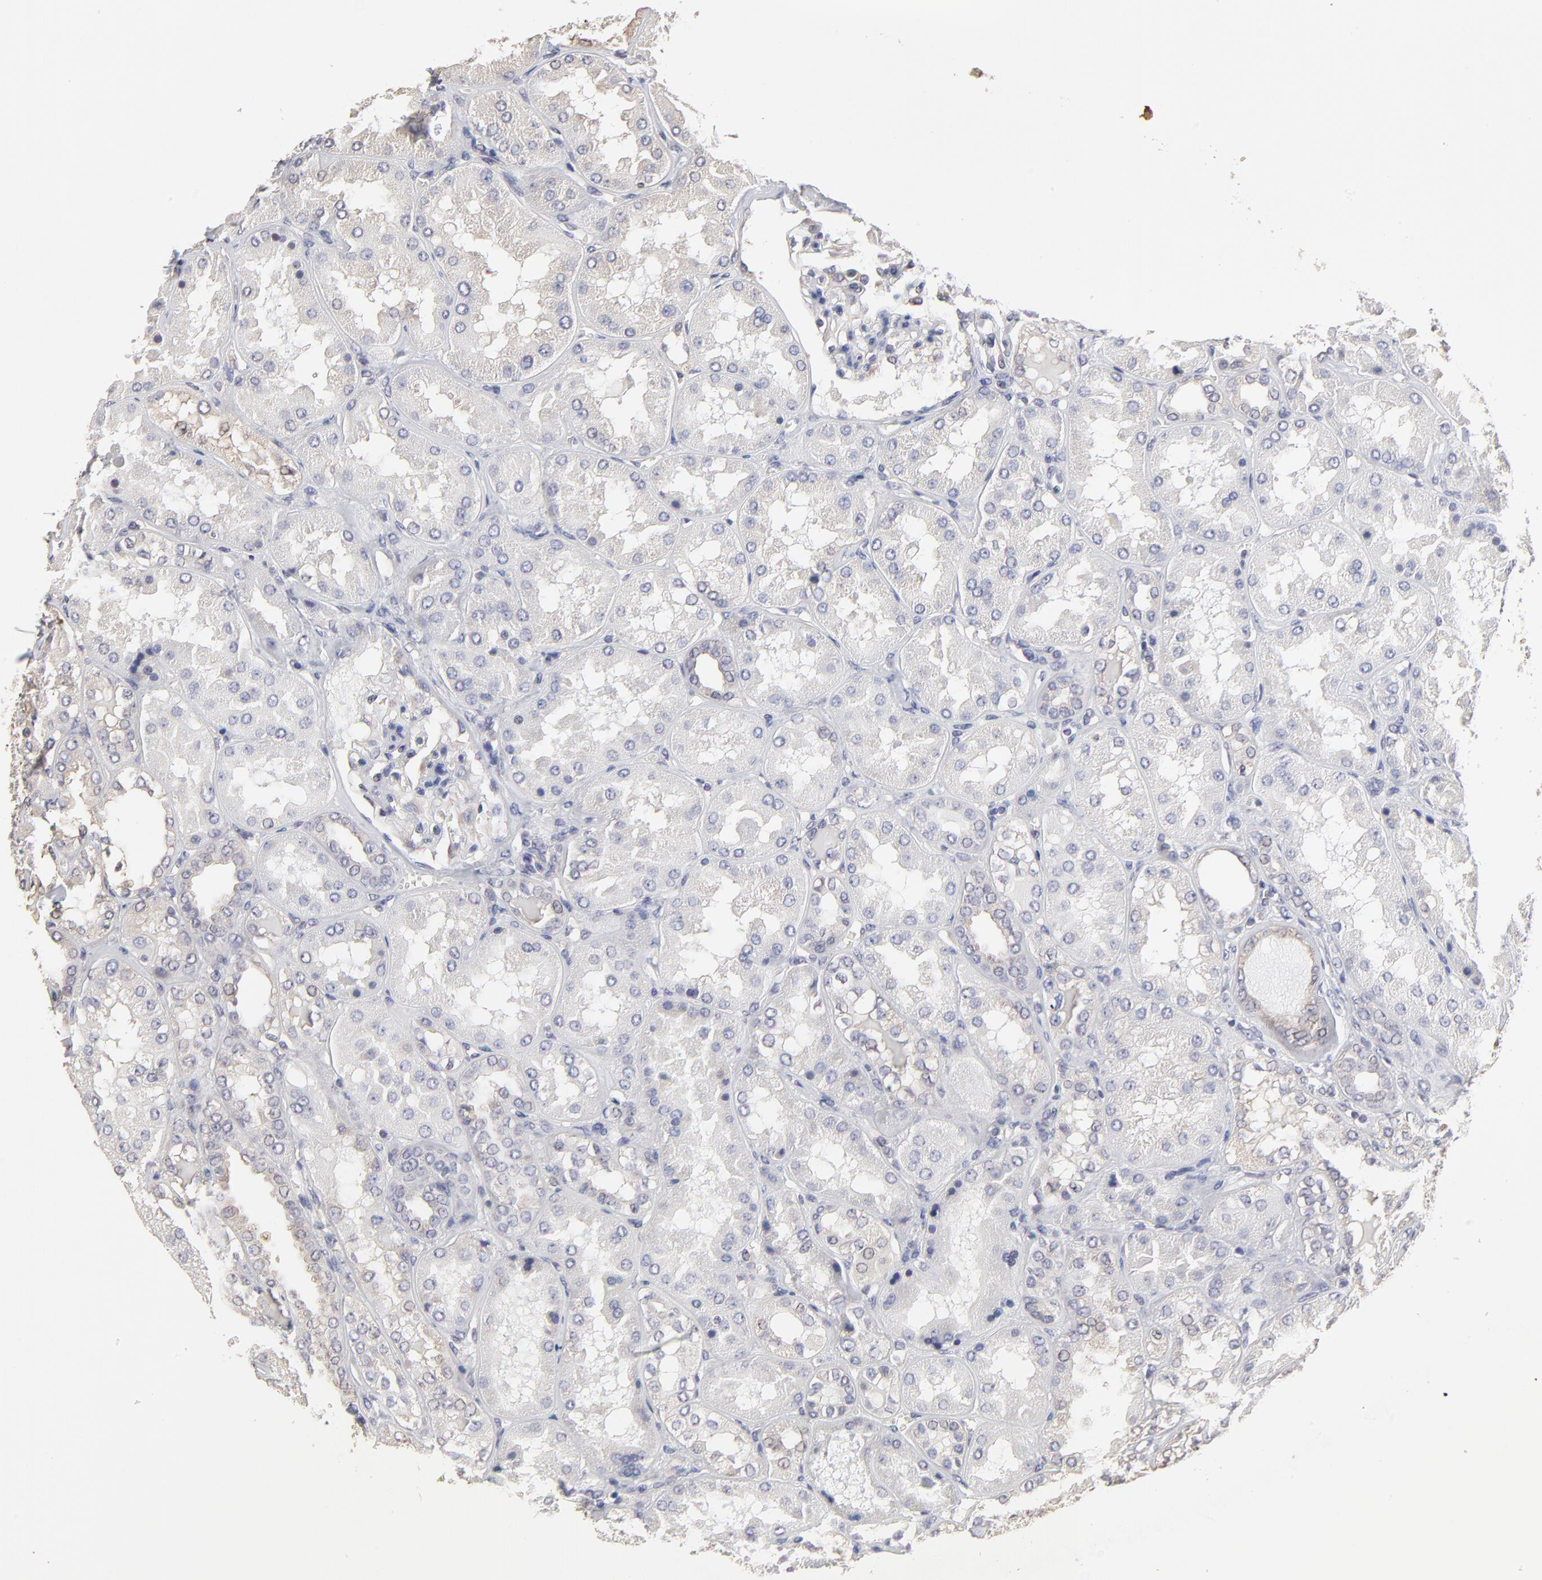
{"staining": {"intensity": "negative", "quantity": "none", "location": "none"}, "tissue": "kidney", "cell_type": "Cells in glomeruli", "image_type": "normal", "snomed": [{"axis": "morphology", "description": "Normal tissue, NOS"}, {"axis": "topography", "description": "Kidney"}], "caption": "DAB (3,3'-diaminobenzidine) immunohistochemical staining of normal human kidney shows no significant positivity in cells in glomeruli.", "gene": "CCT2", "patient": {"sex": "female", "age": 56}}